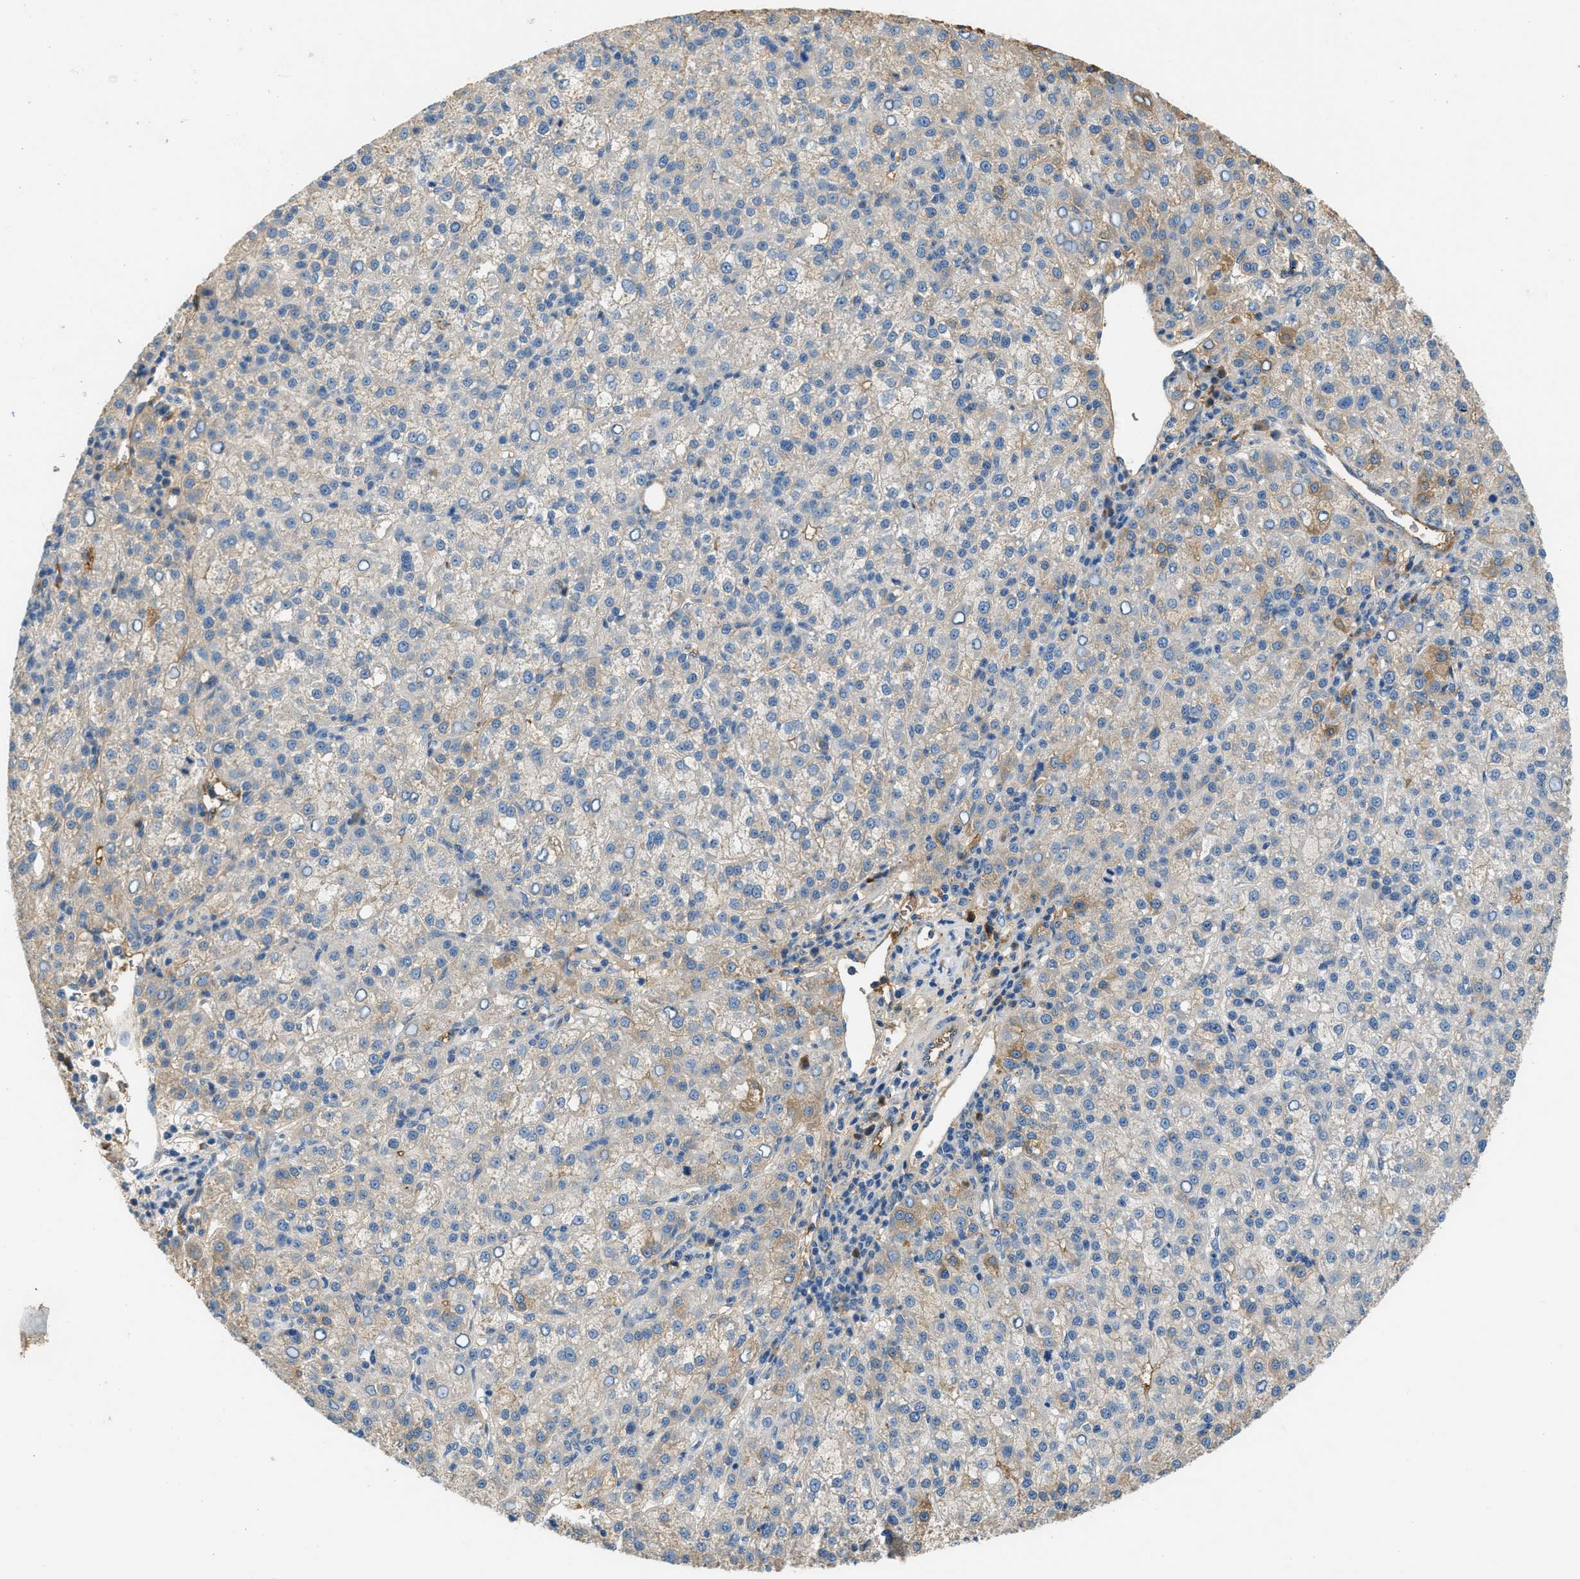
{"staining": {"intensity": "moderate", "quantity": "<25%", "location": "cytoplasmic/membranous"}, "tissue": "liver cancer", "cell_type": "Tumor cells", "image_type": "cancer", "snomed": [{"axis": "morphology", "description": "Carcinoma, Hepatocellular, NOS"}, {"axis": "topography", "description": "Liver"}], "caption": "DAB immunohistochemical staining of liver cancer (hepatocellular carcinoma) displays moderate cytoplasmic/membranous protein expression in about <25% of tumor cells.", "gene": "STC1", "patient": {"sex": "female", "age": 58}}